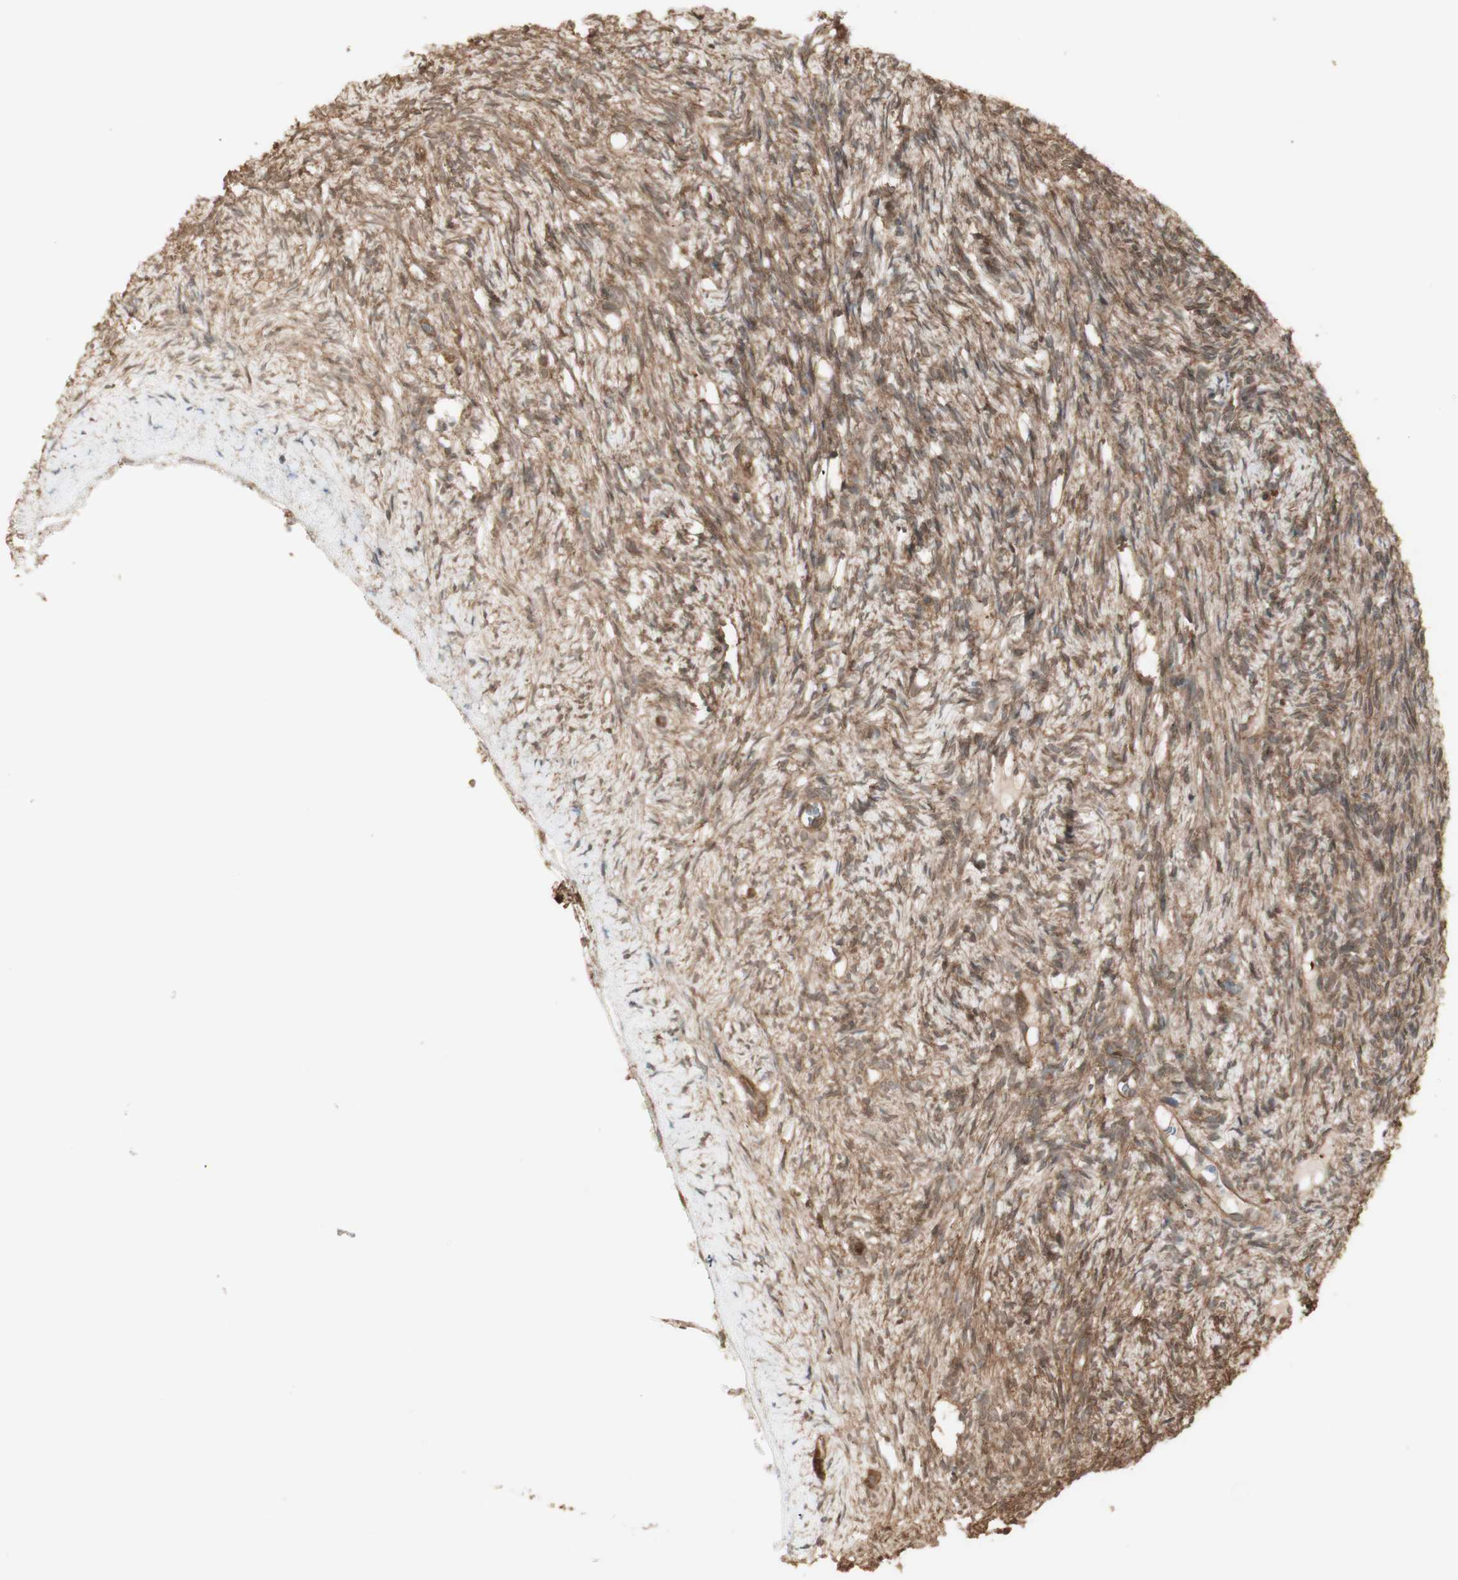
{"staining": {"intensity": "moderate", "quantity": ">75%", "location": "cytoplasmic/membranous"}, "tissue": "ovary", "cell_type": "Ovarian stroma cells", "image_type": "normal", "snomed": [{"axis": "morphology", "description": "Normal tissue, NOS"}, {"axis": "topography", "description": "Ovary"}], "caption": "This photomicrograph reveals immunohistochemistry (IHC) staining of unremarkable ovary, with medium moderate cytoplasmic/membranous positivity in approximately >75% of ovarian stroma cells.", "gene": "YWHAB", "patient": {"sex": "female", "age": 33}}